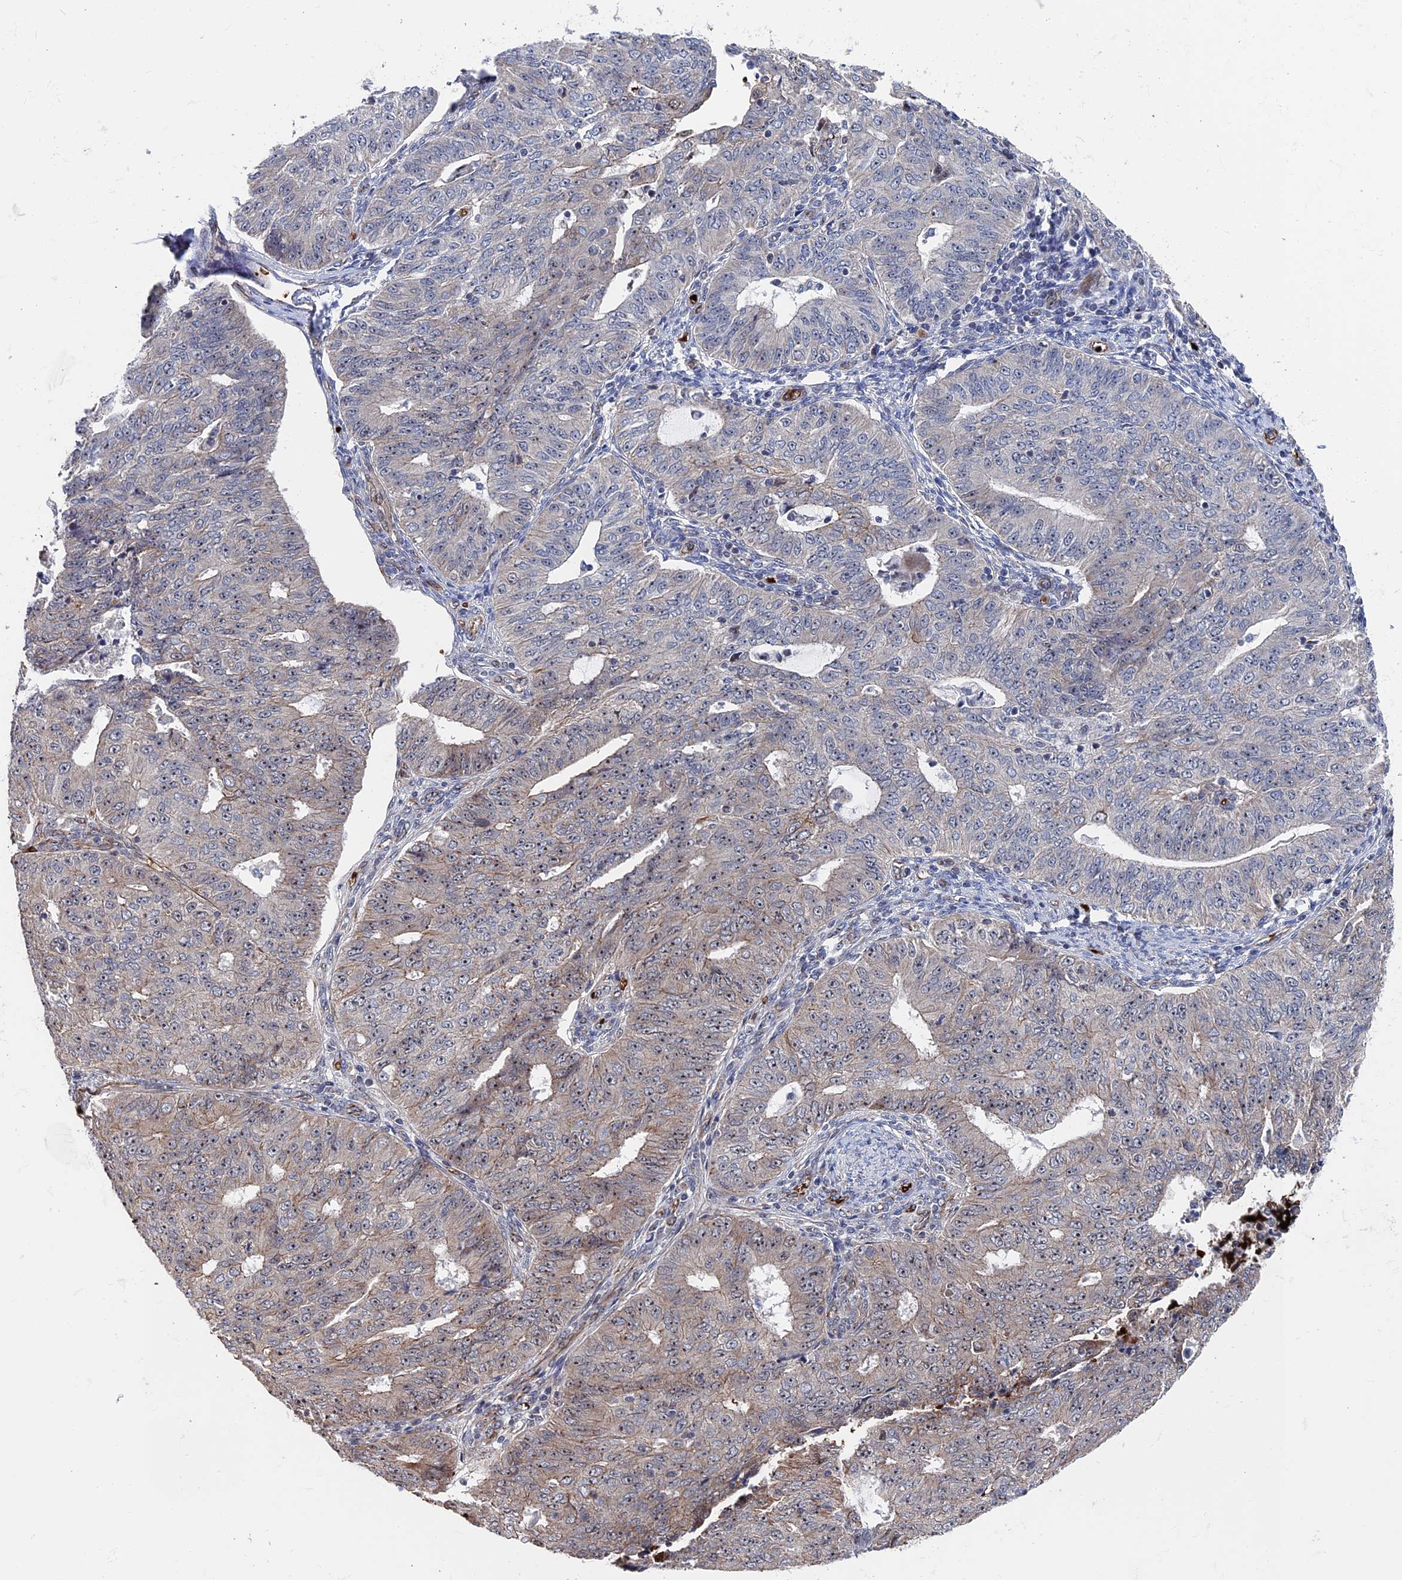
{"staining": {"intensity": "moderate", "quantity": "25%-75%", "location": "cytoplasmic/membranous,nuclear"}, "tissue": "endometrial cancer", "cell_type": "Tumor cells", "image_type": "cancer", "snomed": [{"axis": "morphology", "description": "Adenocarcinoma, NOS"}, {"axis": "topography", "description": "Endometrium"}], "caption": "Adenocarcinoma (endometrial) stained with a brown dye demonstrates moderate cytoplasmic/membranous and nuclear positive staining in approximately 25%-75% of tumor cells.", "gene": "EXOSC9", "patient": {"sex": "female", "age": 32}}